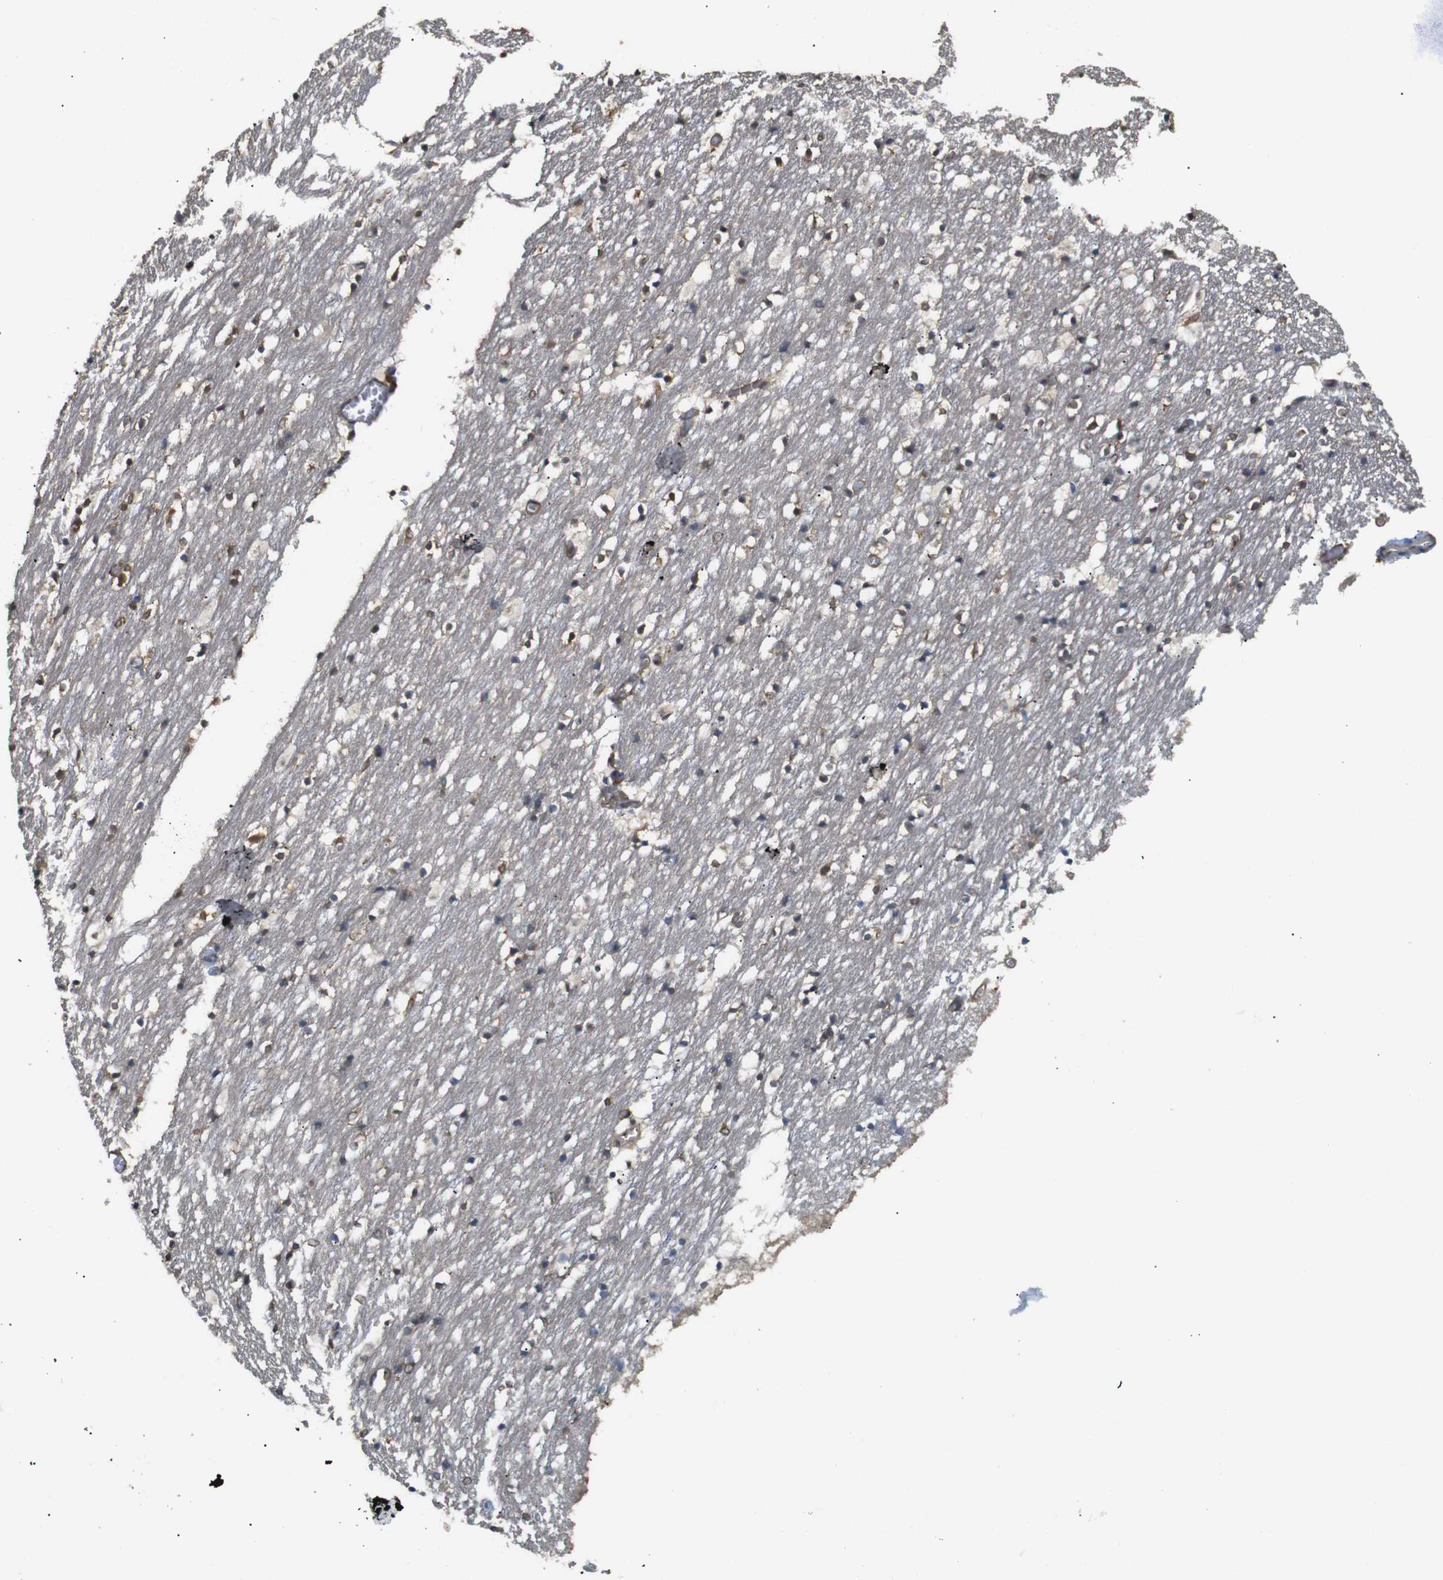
{"staining": {"intensity": "moderate", "quantity": "25%-75%", "location": "cytoplasmic/membranous"}, "tissue": "caudate", "cell_type": "Glial cells", "image_type": "normal", "snomed": [{"axis": "morphology", "description": "Normal tissue, NOS"}, {"axis": "topography", "description": "Lateral ventricle wall"}], "caption": "Glial cells reveal moderate cytoplasmic/membranous expression in about 25%-75% of cells in normal caudate. (brown staining indicates protein expression, while blue staining denotes nuclei).", "gene": "KSR1", "patient": {"sex": "male", "age": 45}}